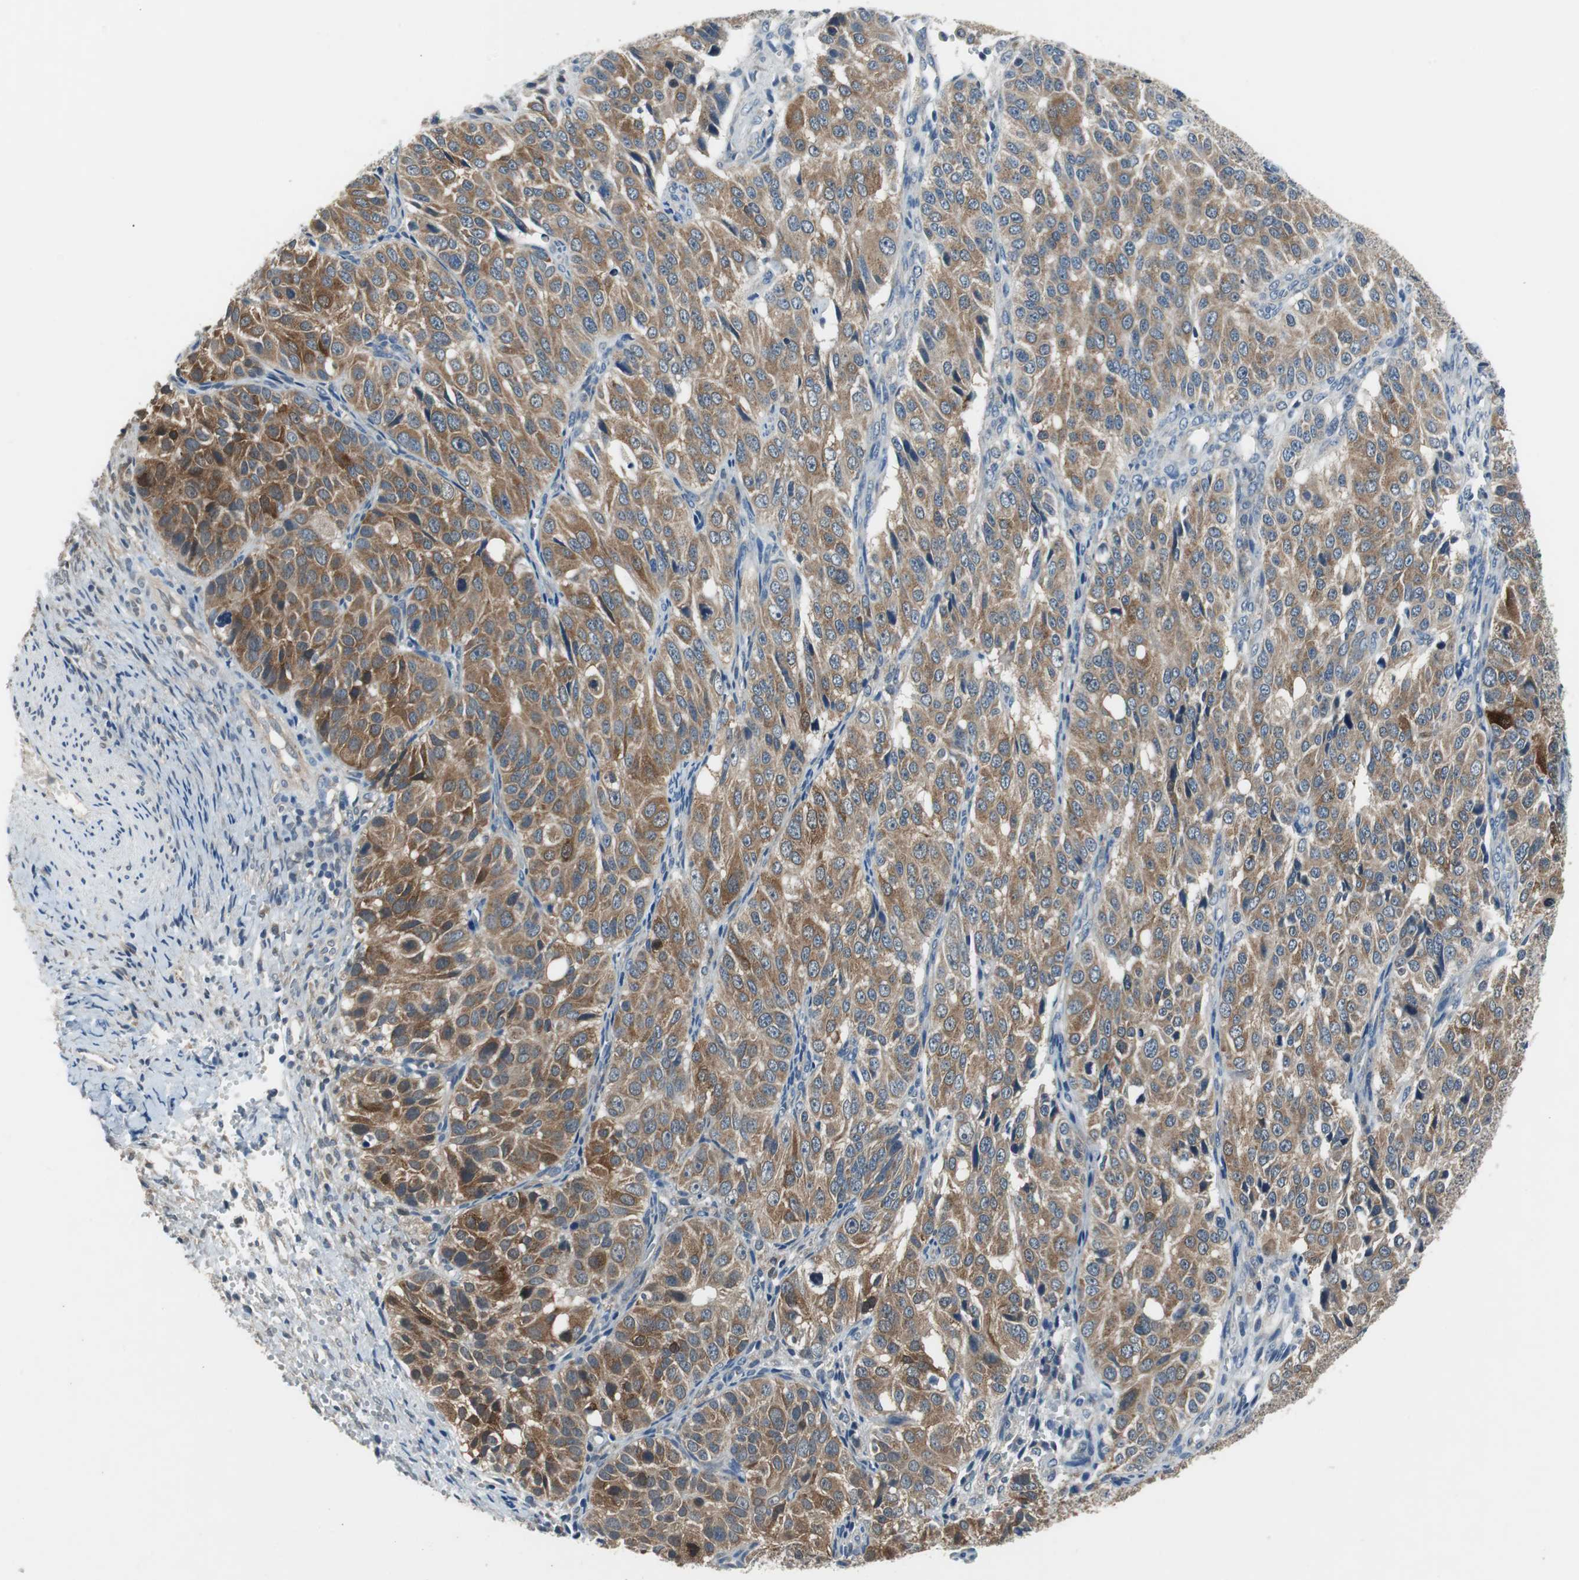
{"staining": {"intensity": "strong", "quantity": ">75%", "location": "cytoplasmic/membranous"}, "tissue": "ovarian cancer", "cell_type": "Tumor cells", "image_type": "cancer", "snomed": [{"axis": "morphology", "description": "Carcinoma, endometroid"}, {"axis": "topography", "description": "Ovary"}], "caption": "An immunohistochemistry (IHC) photomicrograph of neoplastic tissue is shown. Protein staining in brown highlights strong cytoplasmic/membranous positivity in ovarian cancer (endometroid carcinoma) within tumor cells.", "gene": "PLAA", "patient": {"sex": "female", "age": 51}}